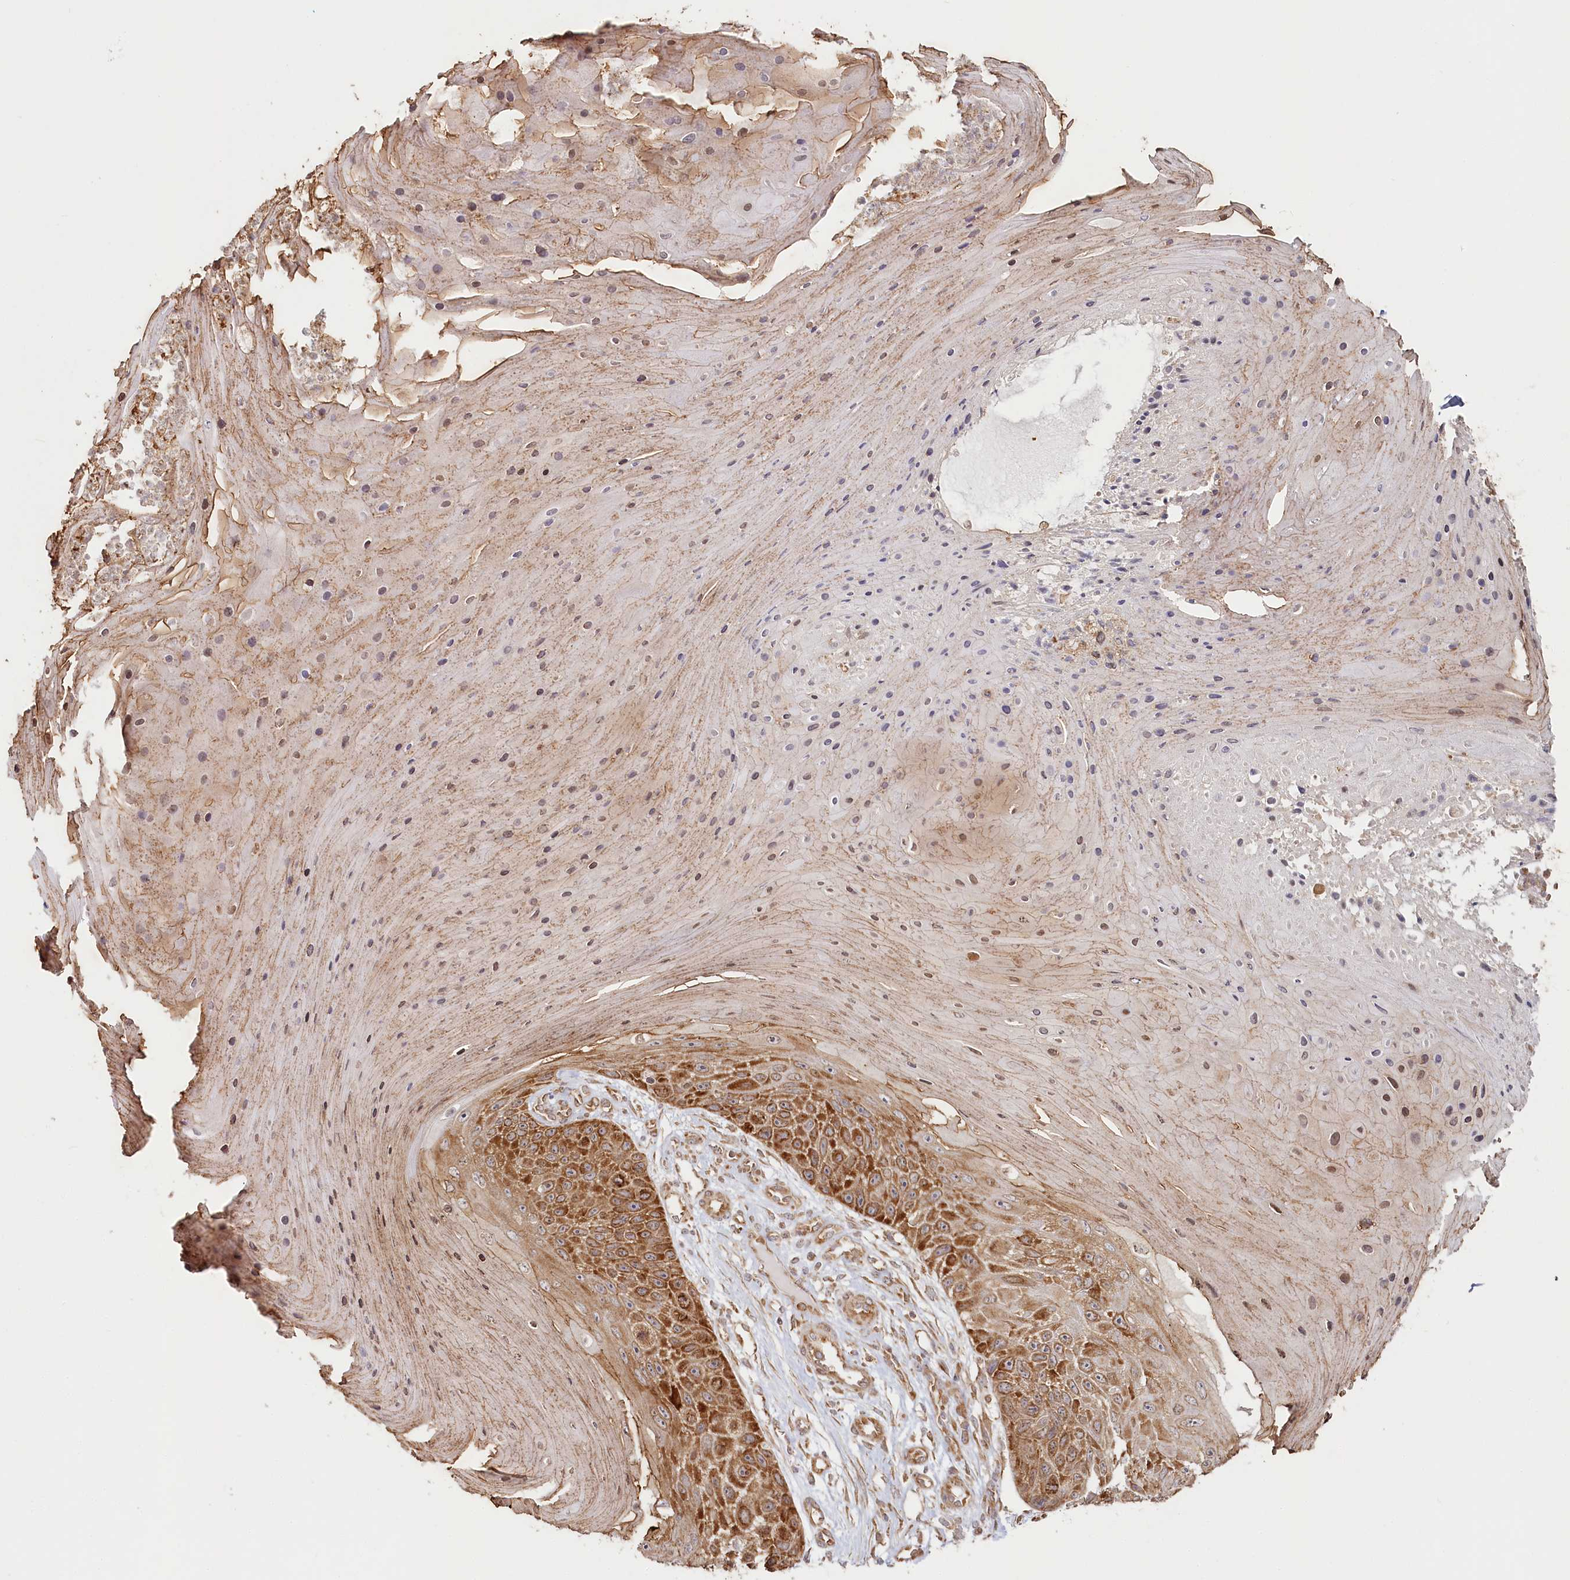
{"staining": {"intensity": "moderate", "quantity": ">75%", "location": "cytoplasmic/membranous"}, "tissue": "skin cancer", "cell_type": "Tumor cells", "image_type": "cancer", "snomed": [{"axis": "morphology", "description": "Squamous cell carcinoma, NOS"}, {"axis": "topography", "description": "Skin"}], "caption": "Squamous cell carcinoma (skin) stained for a protein exhibits moderate cytoplasmic/membranous positivity in tumor cells. The staining was performed using DAB, with brown indicating positive protein expression. Nuclei are stained blue with hematoxylin.", "gene": "OTUD4", "patient": {"sex": "female", "age": 88}}